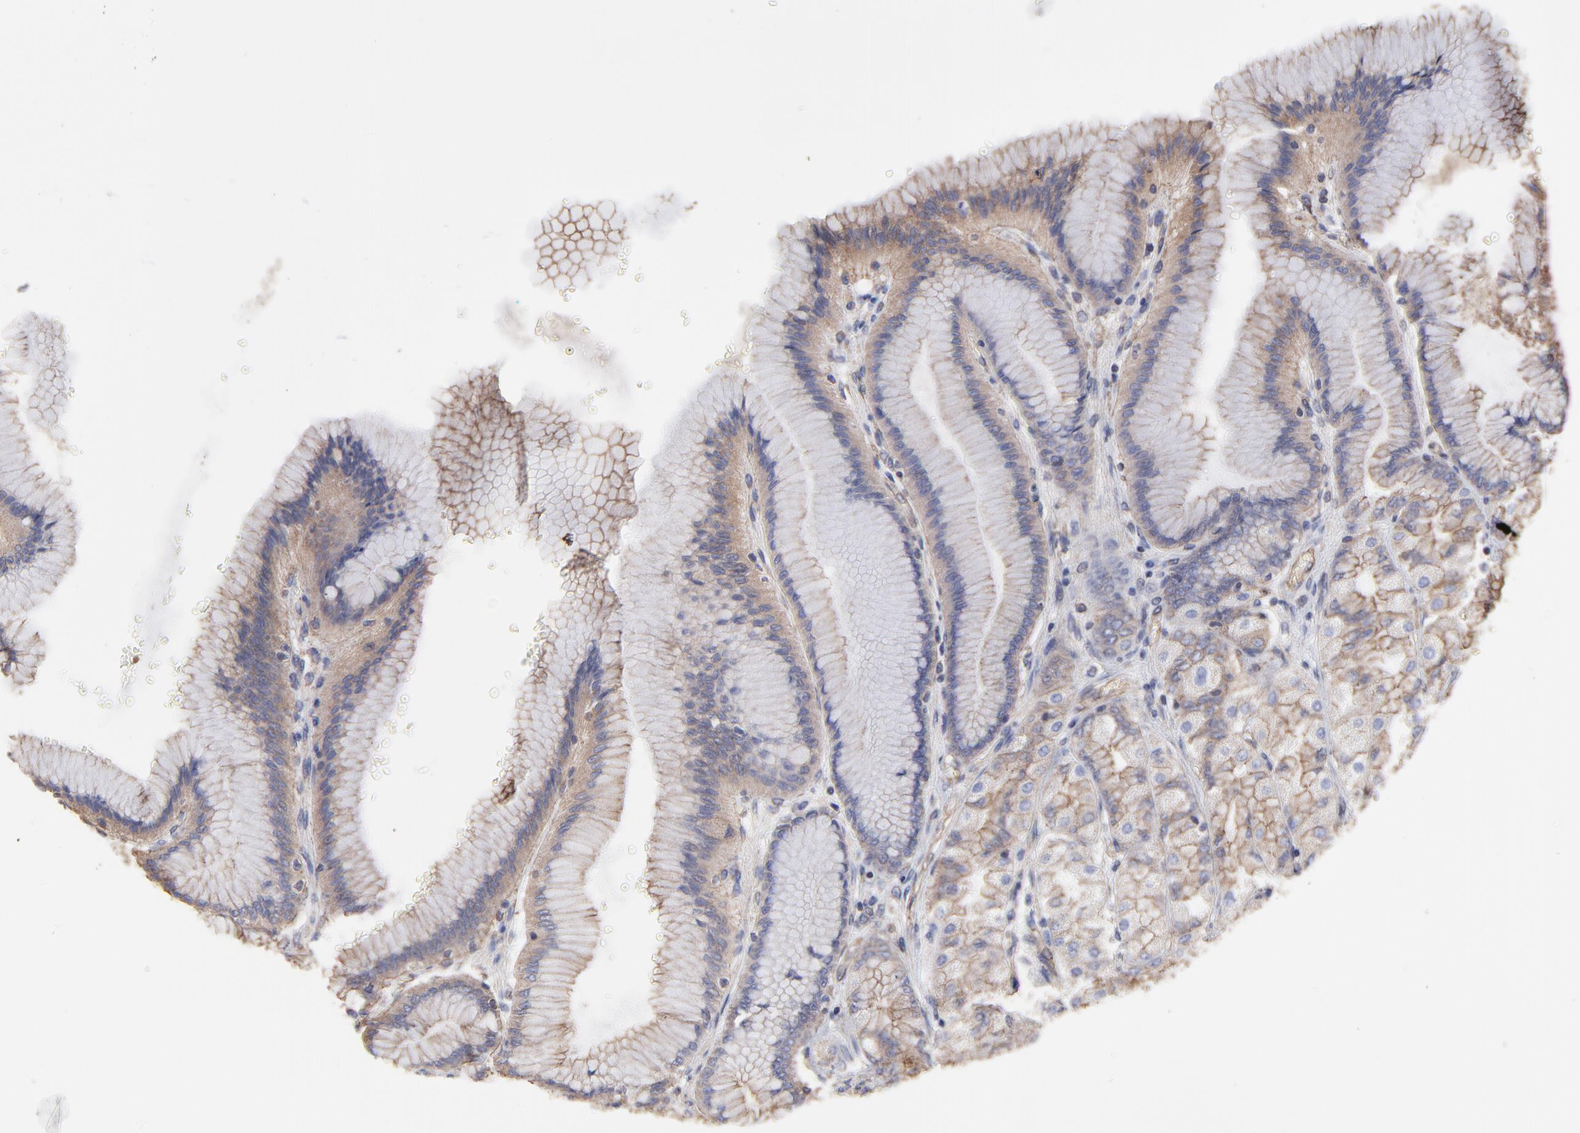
{"staining": {"intensity": "moderate", "quantity": ">75%", "location": "cytoplasmic/membranous"}, "tissue": "stomach", "cell_type": "Glandular cells", "image_type": "normal", "snomed": [{"axis": "morphology", "description": "Normal tissue, NOS"}, {"axis": "morphology", "description": "Adenocarcinoma, NOS"}, {"axis": "topography", "description": "Stomach"}, {"axis": "topography", "description": "Stomach, lower"}], "caption": "The image shows a brown stain indicating the presence of a protein in the cytoplasmic/membranous of glandular cells in stomach. The staining is performed using DAB brown chromogen to label protein expression. The nuclei are counter-stained blue using hematoxylin.", "gene": "LRCH2", "patient": {"sex": "female", "age": 65}}